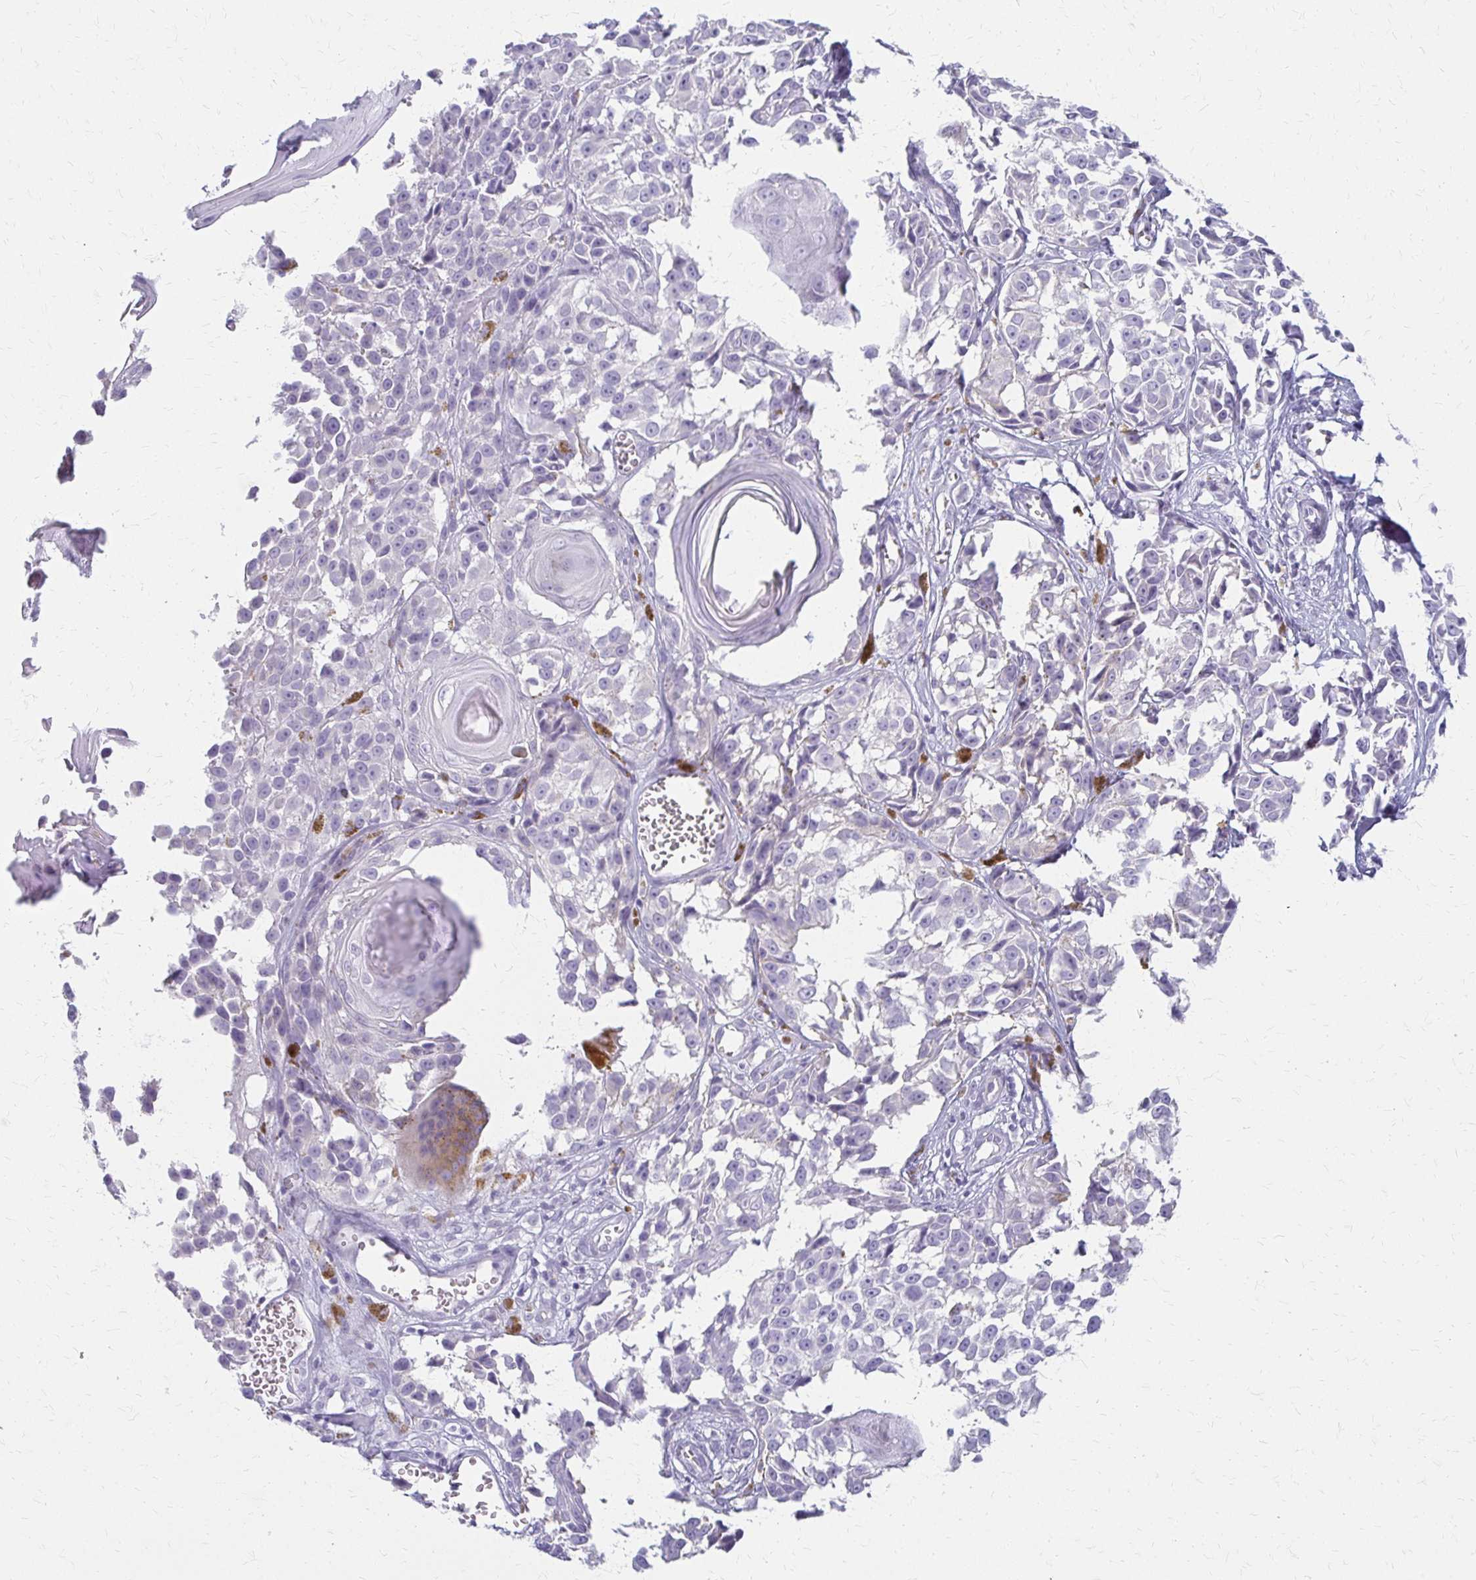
{"staining": {"intensity": "negative", "quantity": "none", "location": "none"}, "tissue": "melanoma", "cell_type": "Tumor cells", "image_type": "cancer", "snomed": [{"axis": "morphology", "description": "Malignant melanoma, NOS"}, {"axis": "topography", "description": "Skin"}], "caption": "This image is of melanoma stained with IHC to label a protein in brown with the nuclei are counter-stained blue. There is no expression in tumor cells.", "gene": "ACP5", "patient": {"sex": "male", "age": 73}}